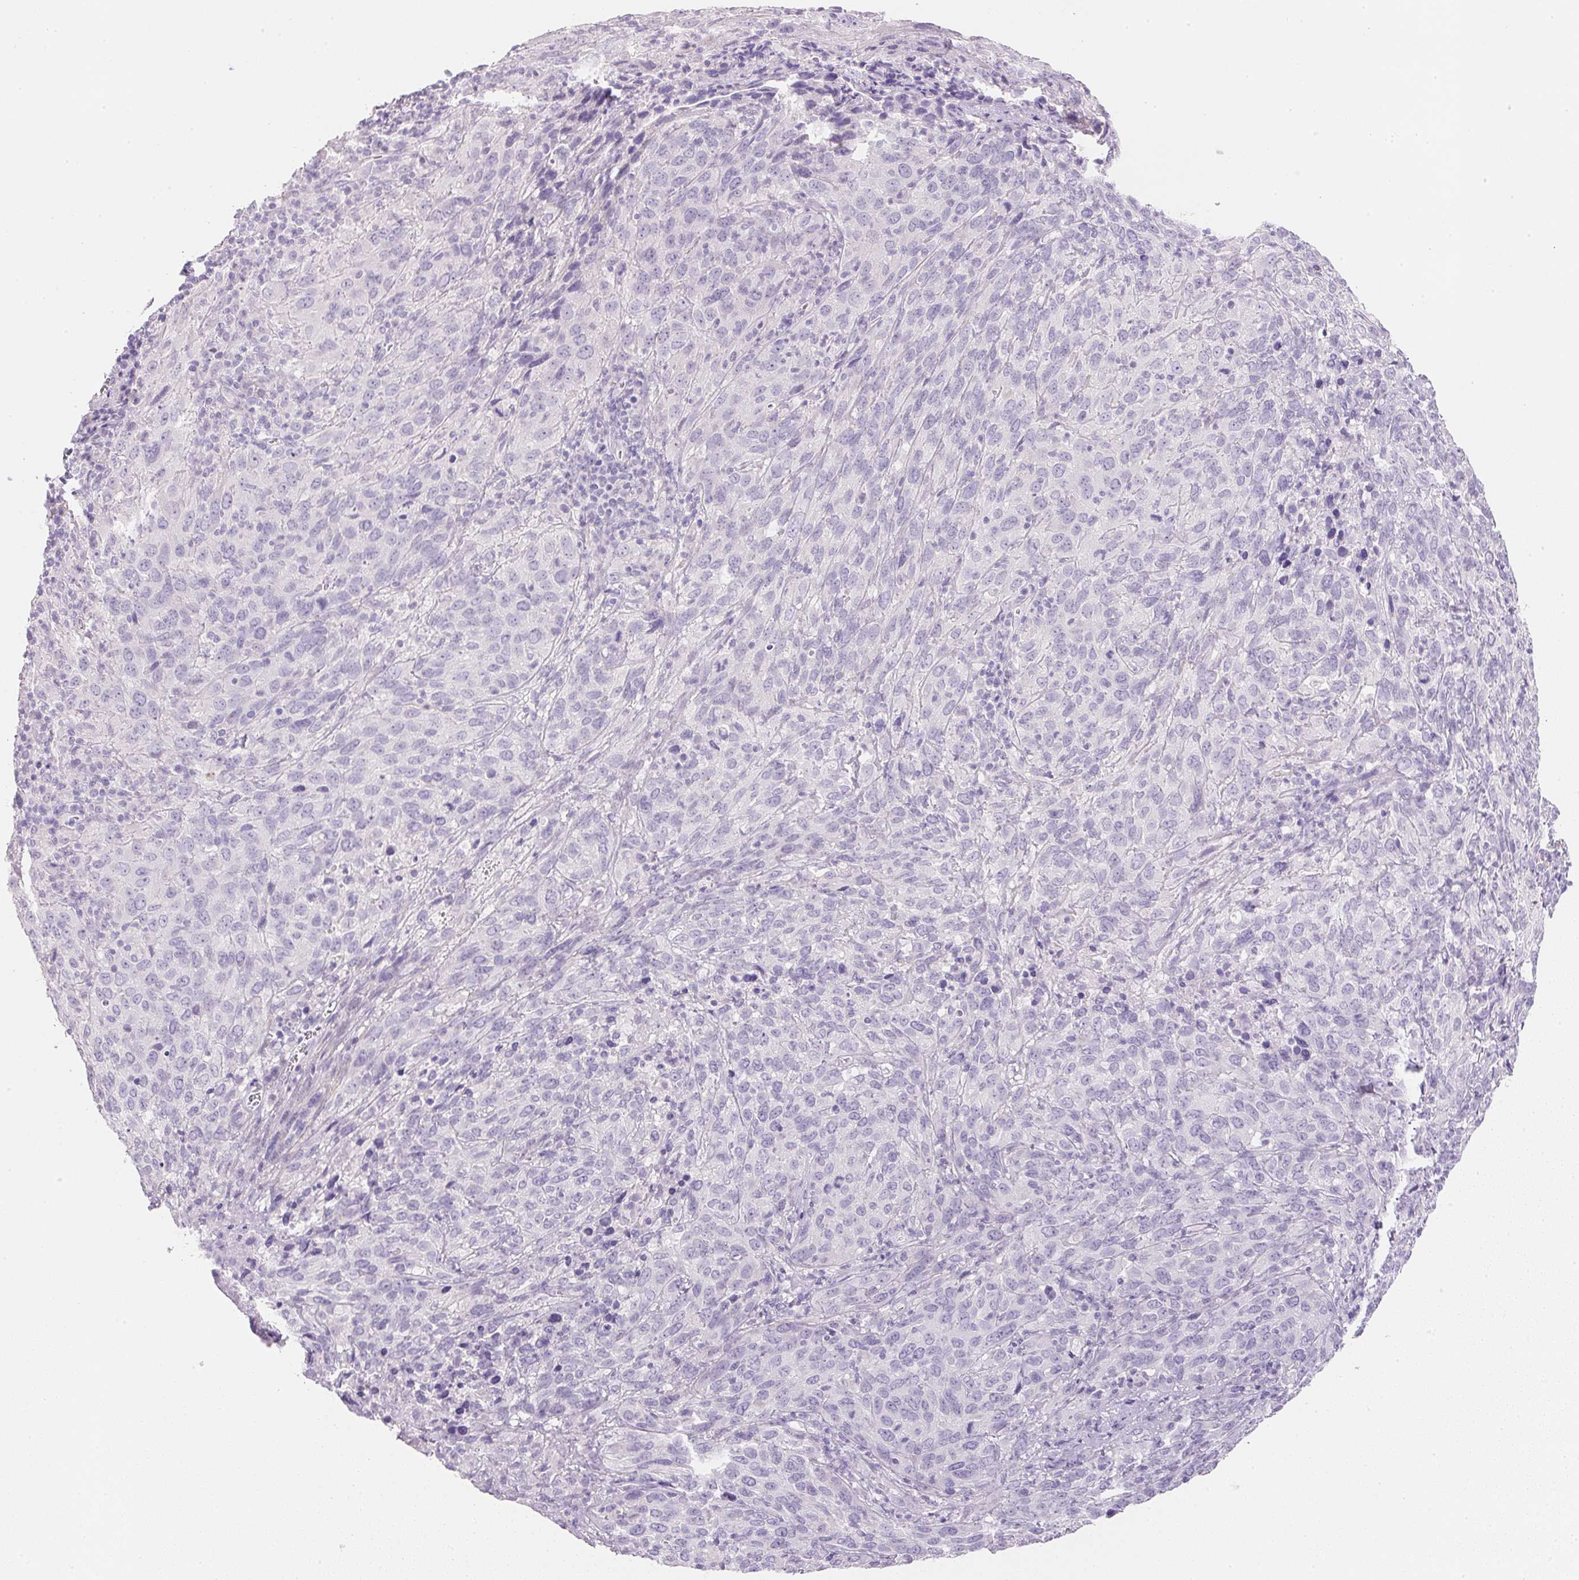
{"staining": {"intensity": "negative", "quantity": "none", "location": "none"}, "tissue": "cervical cancer", "cell_type": "Tumor cells", "image_type": "cancer", "snomed": [{"axis": "morphology", "description": "Squamous cell carcinoma, NOS"}, {"axis": "topography", "description": "Cervix"}], "caption": "This is a micrograph of IHC staining of cervical cancer, which shows no positivity in tumor cells.", "gene": "KCNE2", "patient": {"sex": "female", "age": 51}}